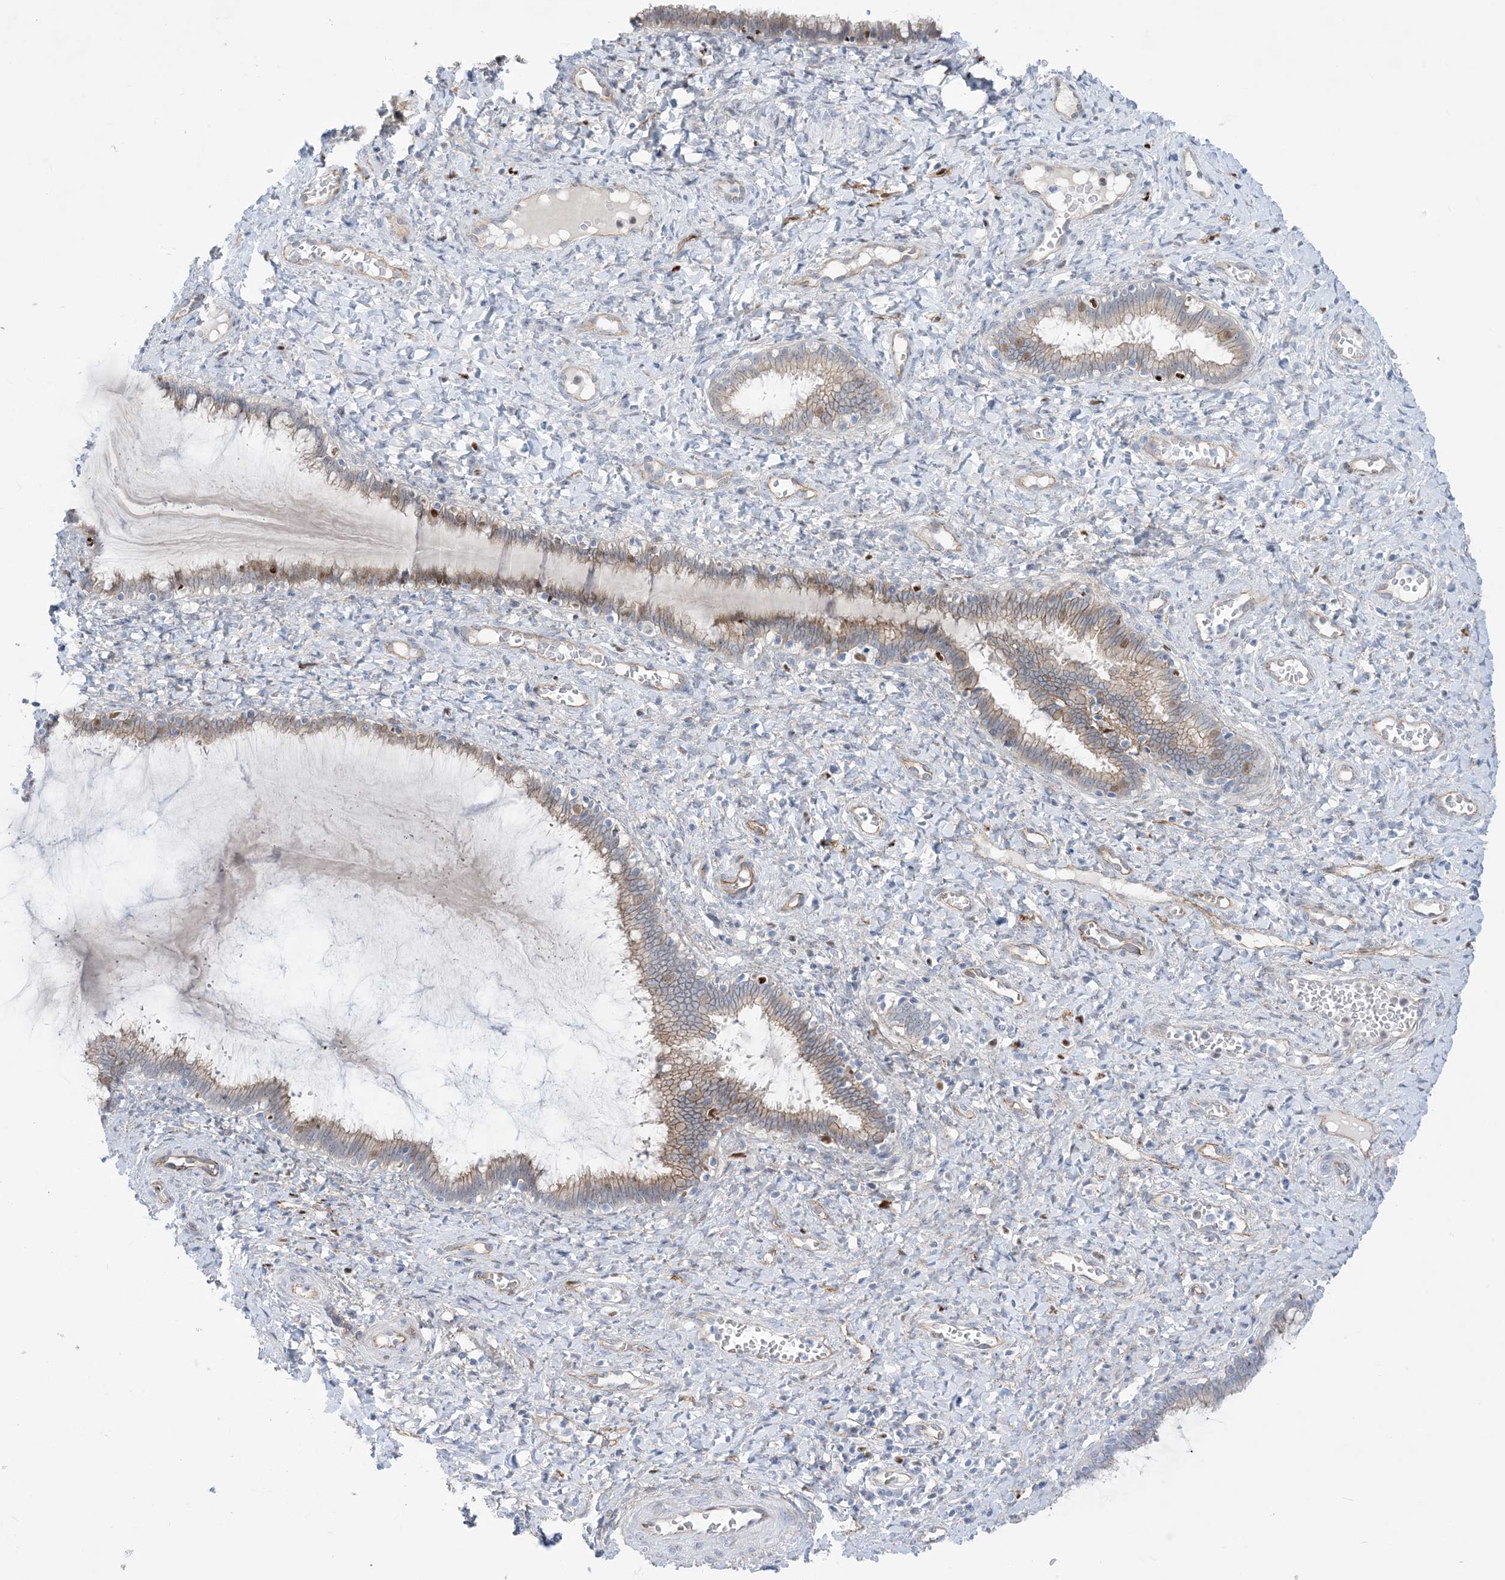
{"staining": {"intensity": "moderate", "quantity": "25%-75%", "location": "cytoplasmic/membranous,nuclear"}, "tissue": "cervix", "cell_type": "Glandular cells", "image_type": "normal", "snomed": [{"axis": "morphology", "description": "Normal tissue, NOS"}, {"axis": "morphology", "description": "Adenocarcinoma, NOS"}, {"axis": "topography", "description": "Cervix"}], "caption": "Protein staining shows moderate cytoplasmic/membranous,nuclear expression in approximately 25%-75% of glandular cells in unremarkable cervix.", "gene": "MARS2", "patient": {"sex": "female", "age": 29}}